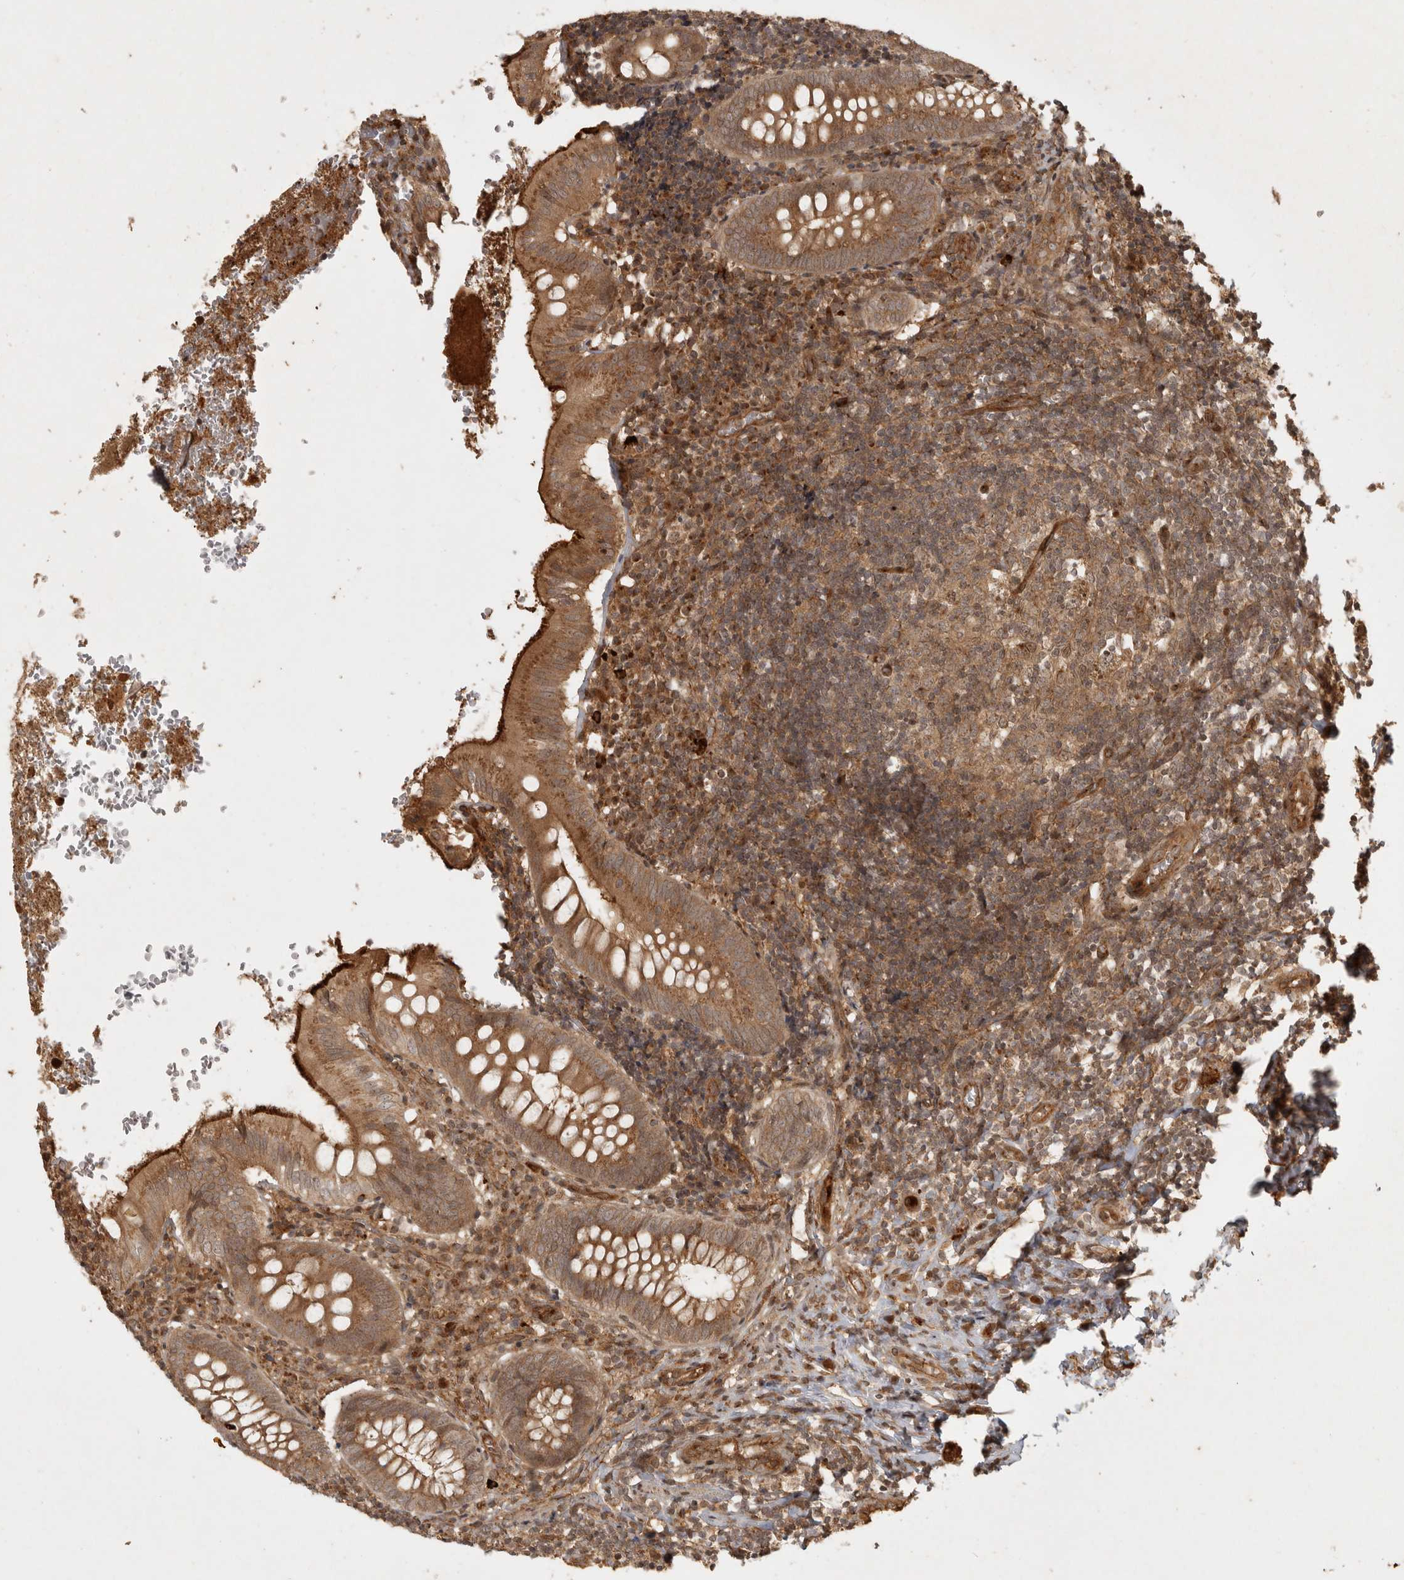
{"staining": {"intensity": "moderate", "quantity": ">75%", "location": "cytoplasmic/membranous"}, "tissue": "appendix", "cell_type": "Glandular cells", "image_type": "normal", "snomed": [{"axis": "morphology", "description": "Normal tissue, NOS"}, {"axis": "topography", "description": "Appendix"}], "caption": "Immunohistochemistry histopathology image of unremarkable appendix stained for a protein (brown), which displays medium levels of moderate cytoplasmic/membranous positivity in about >75% of glandular cells.", "gene": "CAMSAP2", "patient": {"sex": "male", "age": 8}}